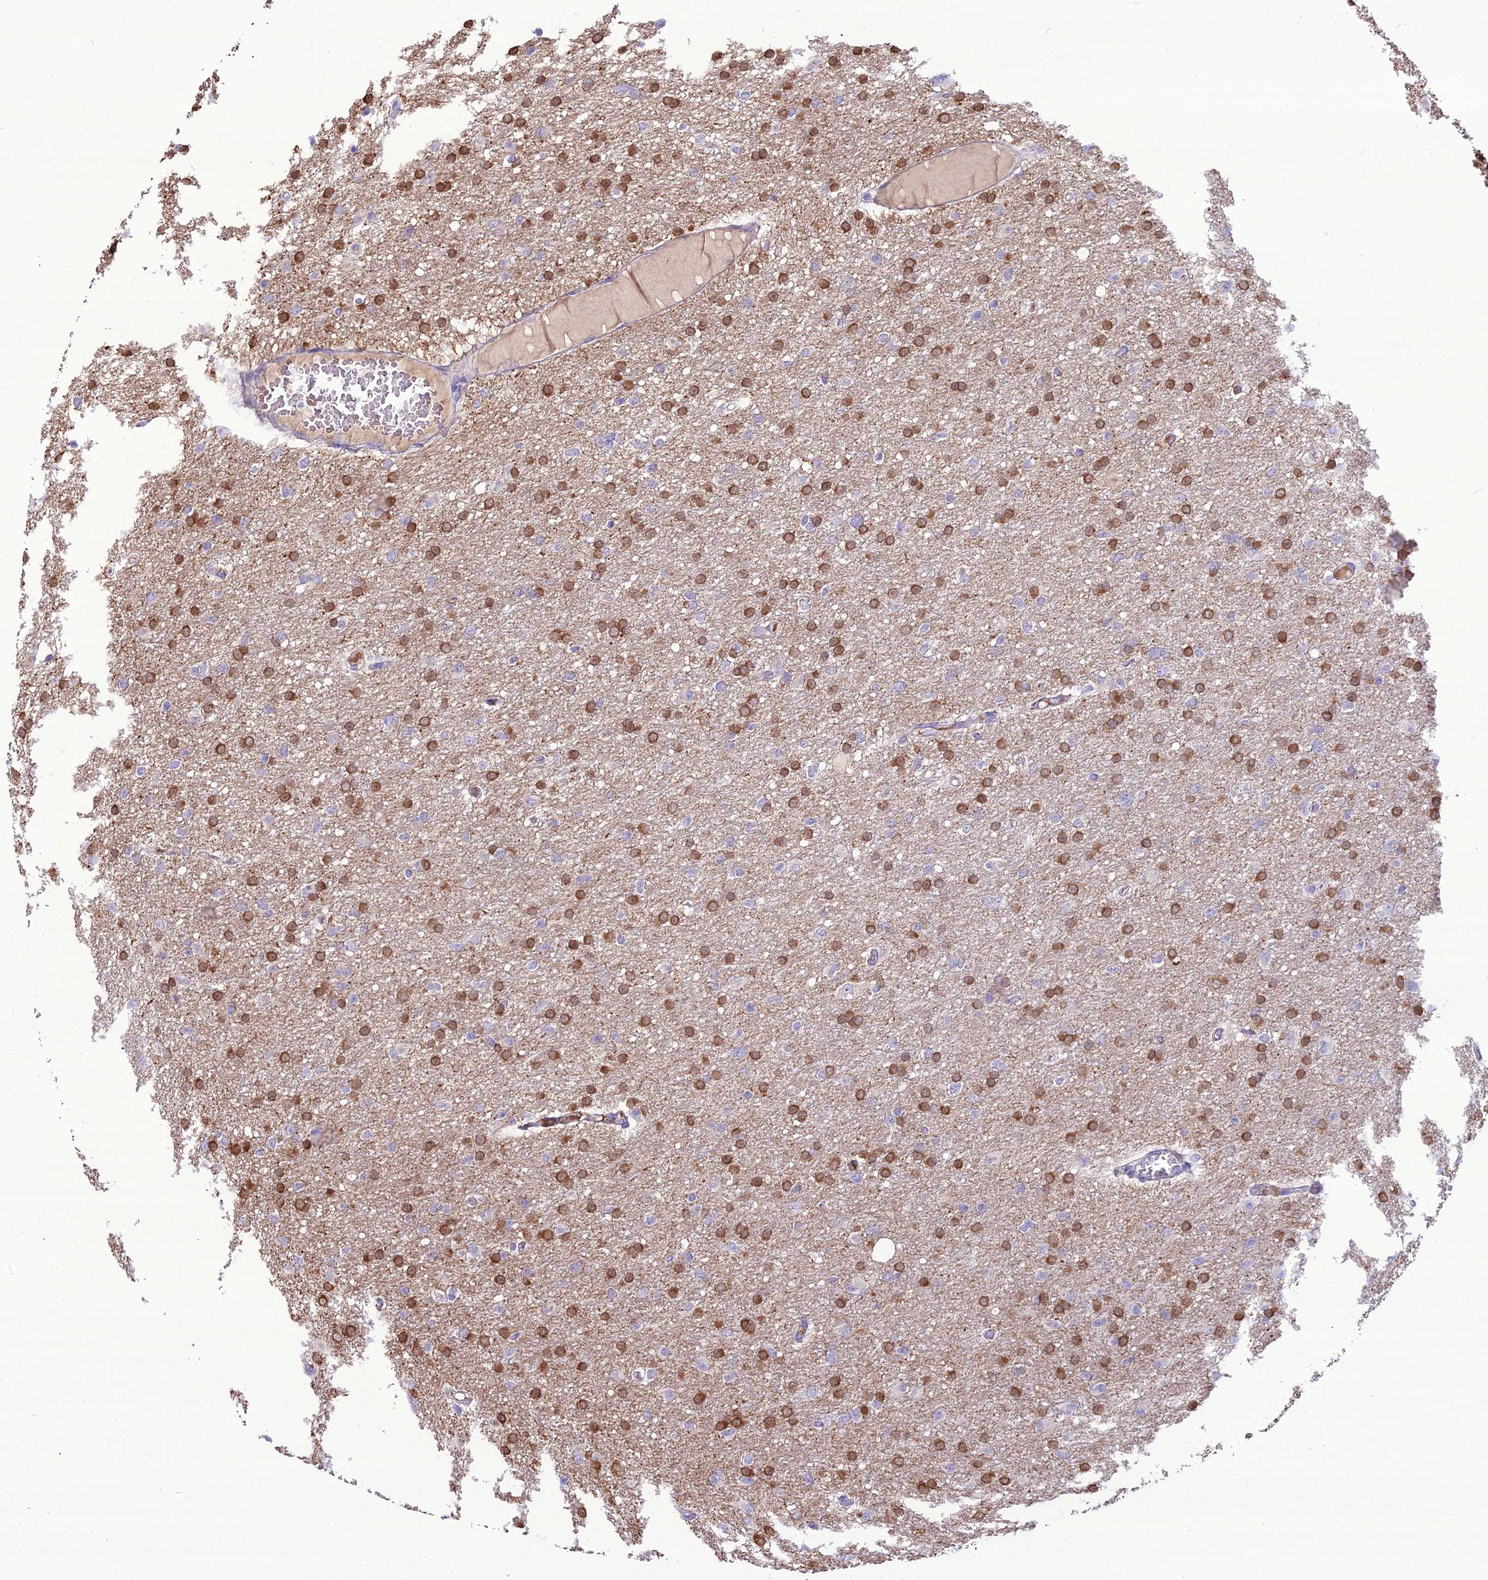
{"staining": {"intensity": "strong", "quantity": ">75%", "location": "cytoplasmic/membranous,nuclear"}, "tissue": "glioma", "cell_type": "Tumor cells", "image_type": "cancer", "snomed": [{"axis": "morphology", "description": "Glioma, malignant, High grade"}, {"axis": "topography", "description": "Cerebral cortex"}], "caption": "Strong cytoplasmic/membranous and nuclear positivity is appreciated in approximately >75% of tumor cells in malignant glioma (high-grade).", "gene": "MB21D2", "patient": {"sex": "female", "age": 36}}